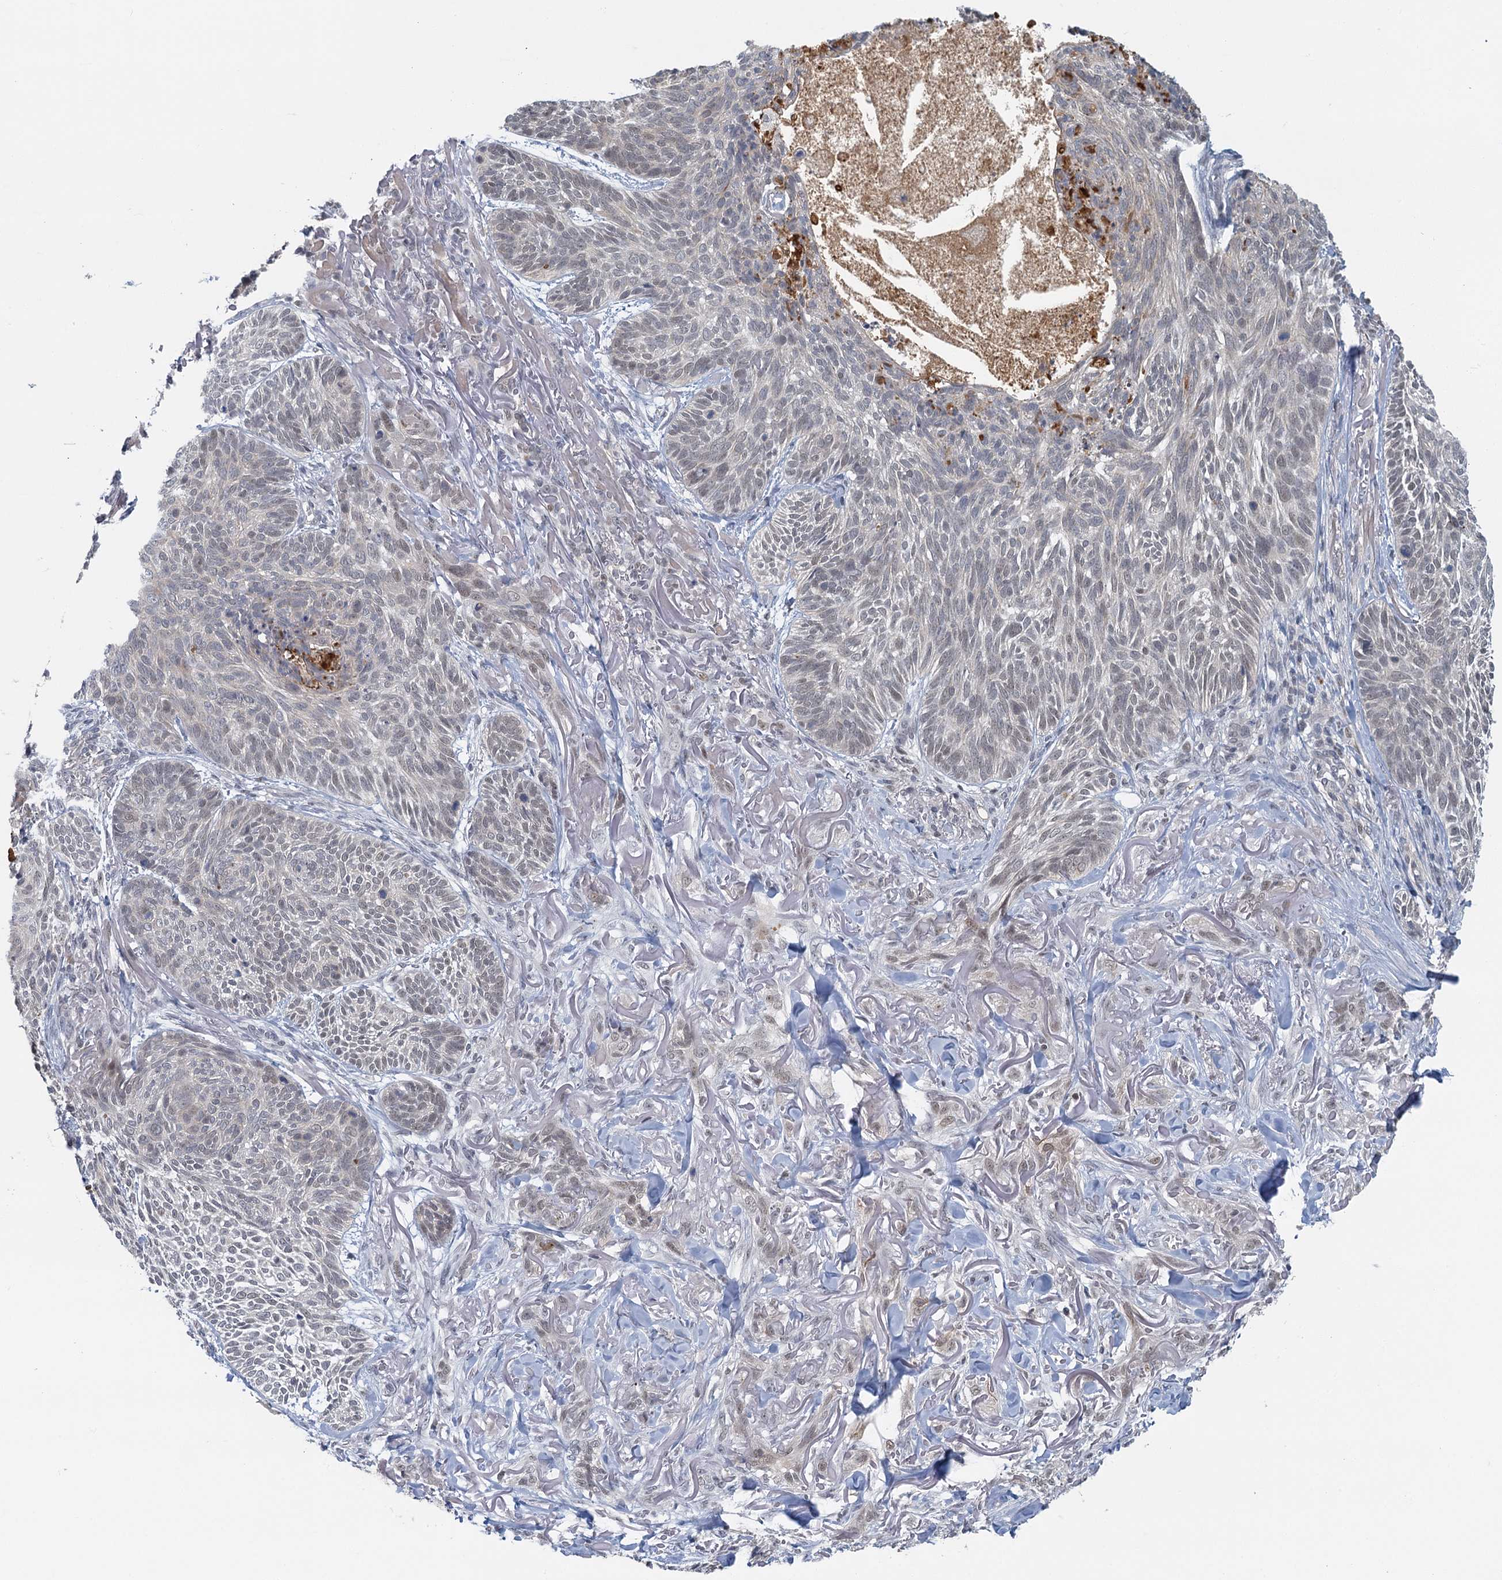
{"staining": {"intensity": "weak", "quantity": "25%-75%", "location": "nuclear"}, "tissue": "skin cancer", "cell_type": "Tumor cells", "image_type": "cancer", "snomed": [{"axis": "morphology", "description": "Normal tissue, NOS"}, {"axis": "morphology", "description": "Basal cell carcinoma"}, {"axis": "topography", "description": "Skin"}], "caption": "Immunohistochemical staining of basal cell carcinoma (skin) displays weak nuclear protein expression in approximately 25%-75% of tumor cells. The staining was performed using DAB (3,3'-diaminobenzidine), with brown indicating positive protein expression. Nuclei are stained blue with hematoxylin.", "gene": "GPATCH11", "patient": {"sex": "male", "age": 66}}